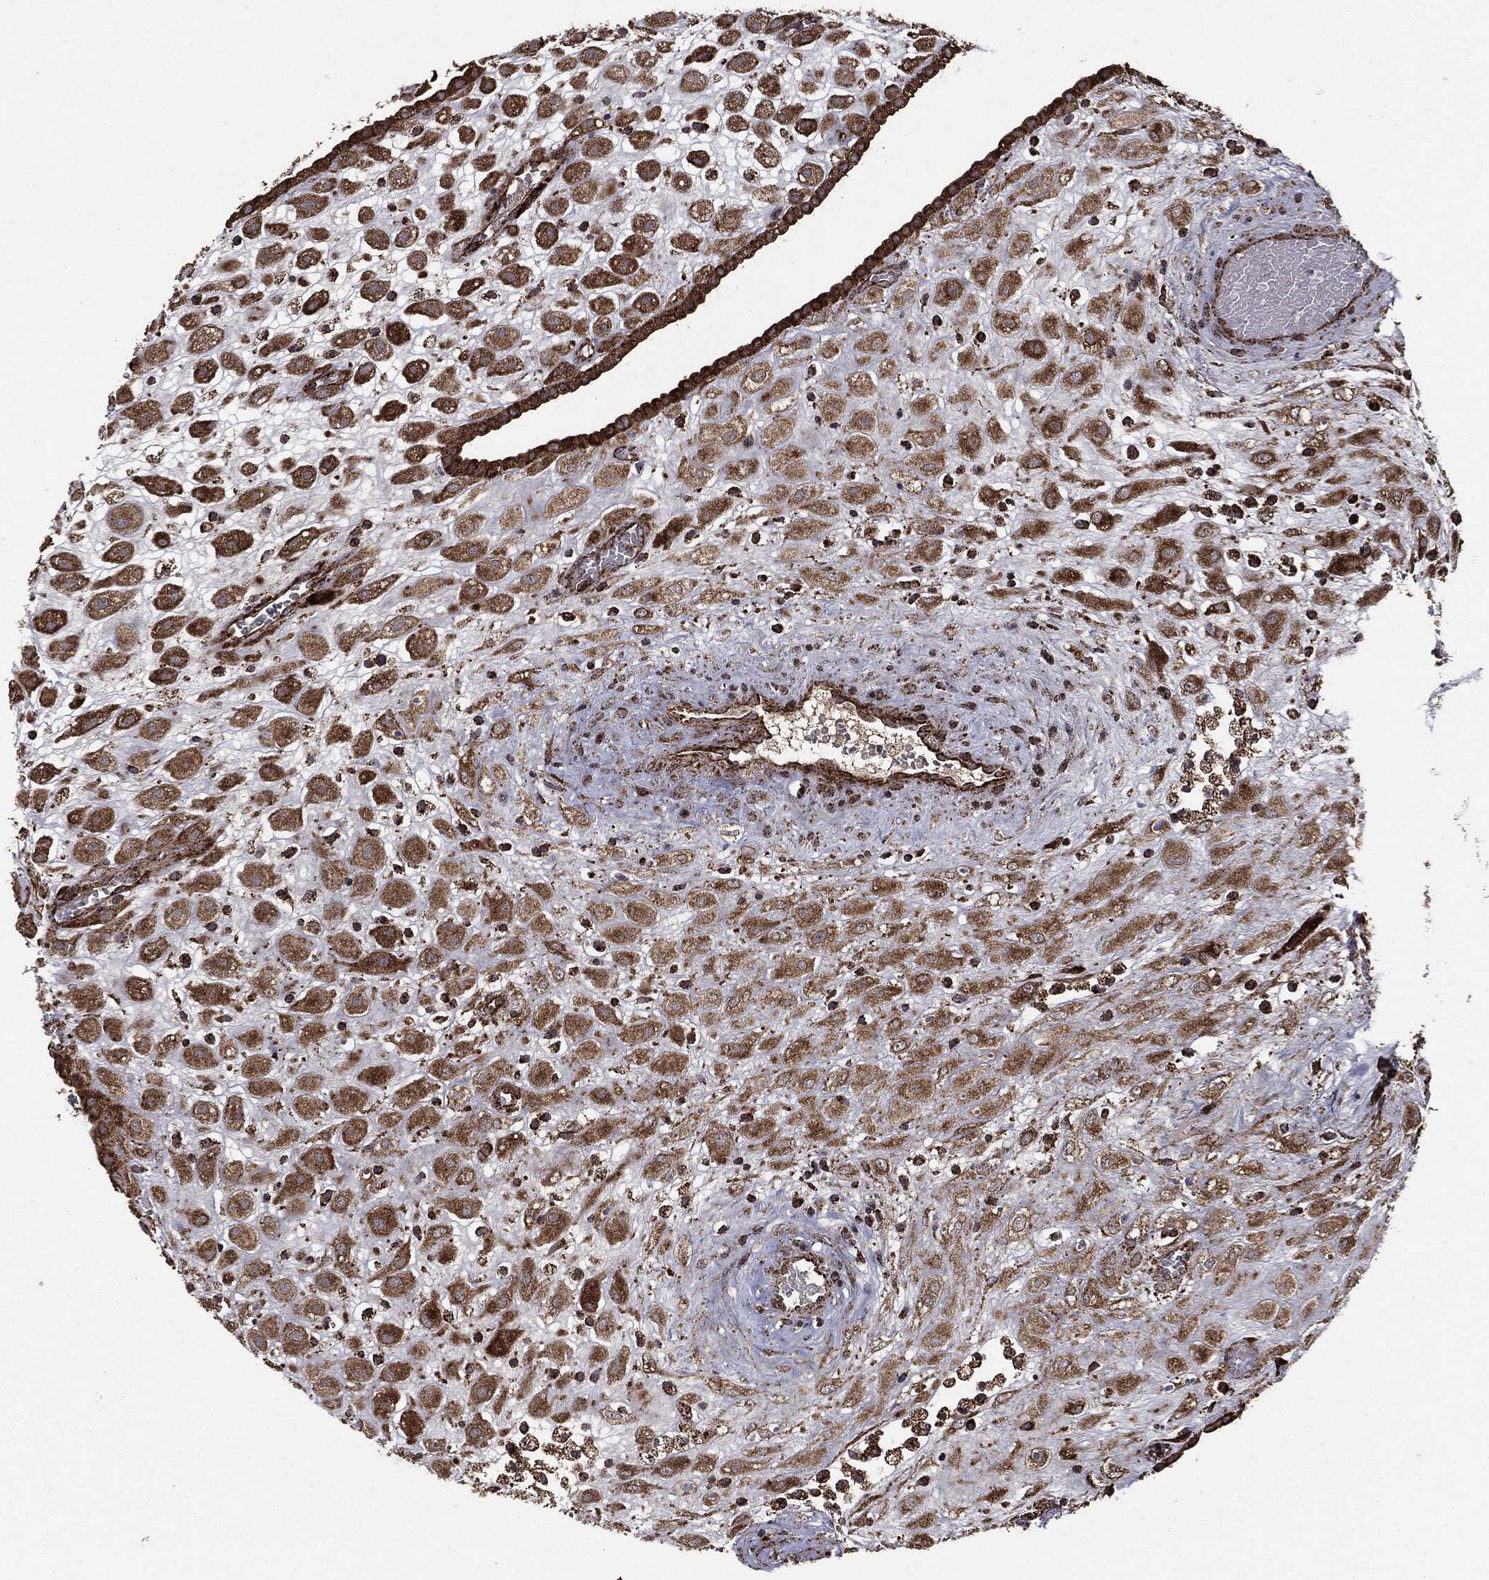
{"staining": {"intensity": "strong", "quantity": ">75%", "location": "cytoplasmic/membranous"}, "tissue": "placenta", "cell_type": "Decidual cells", "image_type": "normal", "snomed": [{"axis": "morphology", "description": "Normal tissue, NOS"}, {"axis": "topography", "description": "Placenta"}], "caption": "The immunohistochemical stain labels strong cytoplasmic/membranous positivity in decidual cells of normal placenta.", "gene": "MAP2K1", "patient": {"sex": "female", "age": 24}}